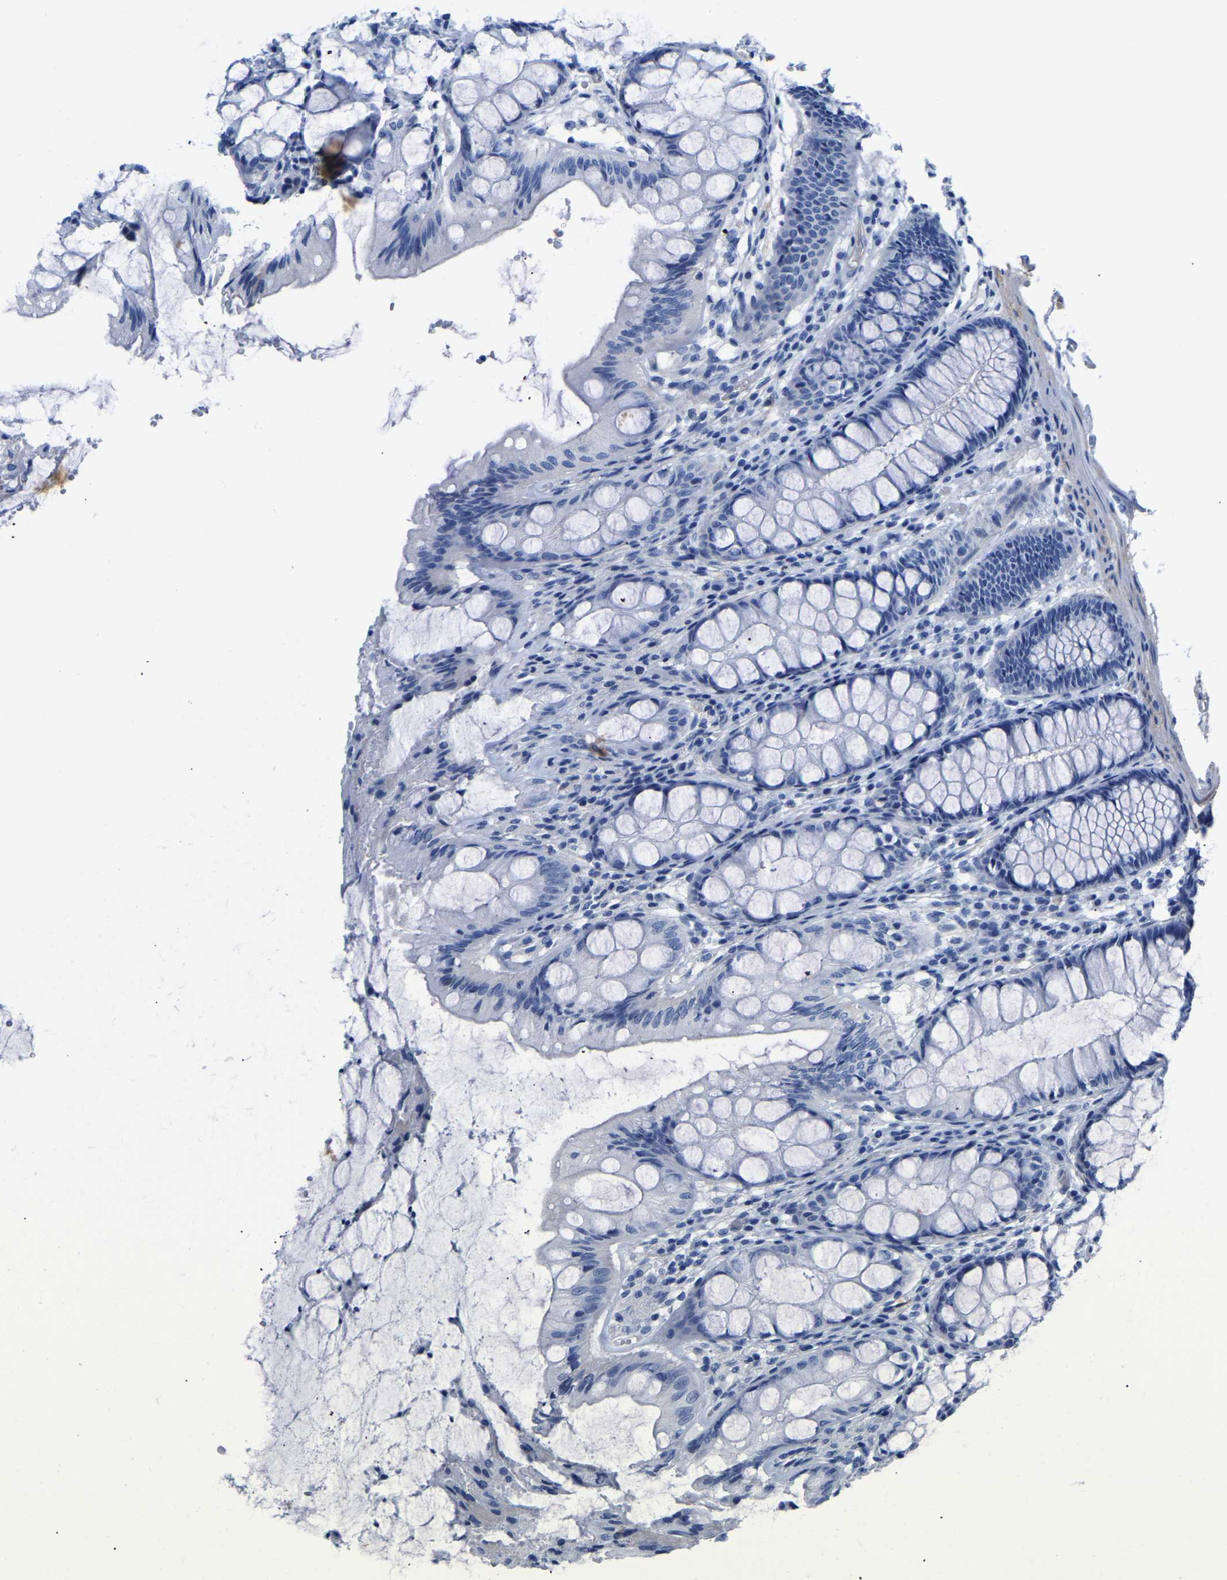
{"staining": {"intensity": "negative", "quantity": "none", "location": "none"}, "tissue": "colon", "cell_type": "Endothelial cells", "image_type": "normal", "snomed": [{"axis": "morphology", "description": "Normal tissue, NOS"}, {"axis": "topography", "description": "Colon"}], "caption": "A histopathology image of human colon is negative for staining in endothelial cells. The staining was performed using DAB (3,3'-diaminobenzidine) to visualize the protein expression in brown, while the nuclei were stained in blue with hematoxylin (Magnification: 20x).", "gene": "UPK3A", "patient": {"sex": "male", "age": 47}}